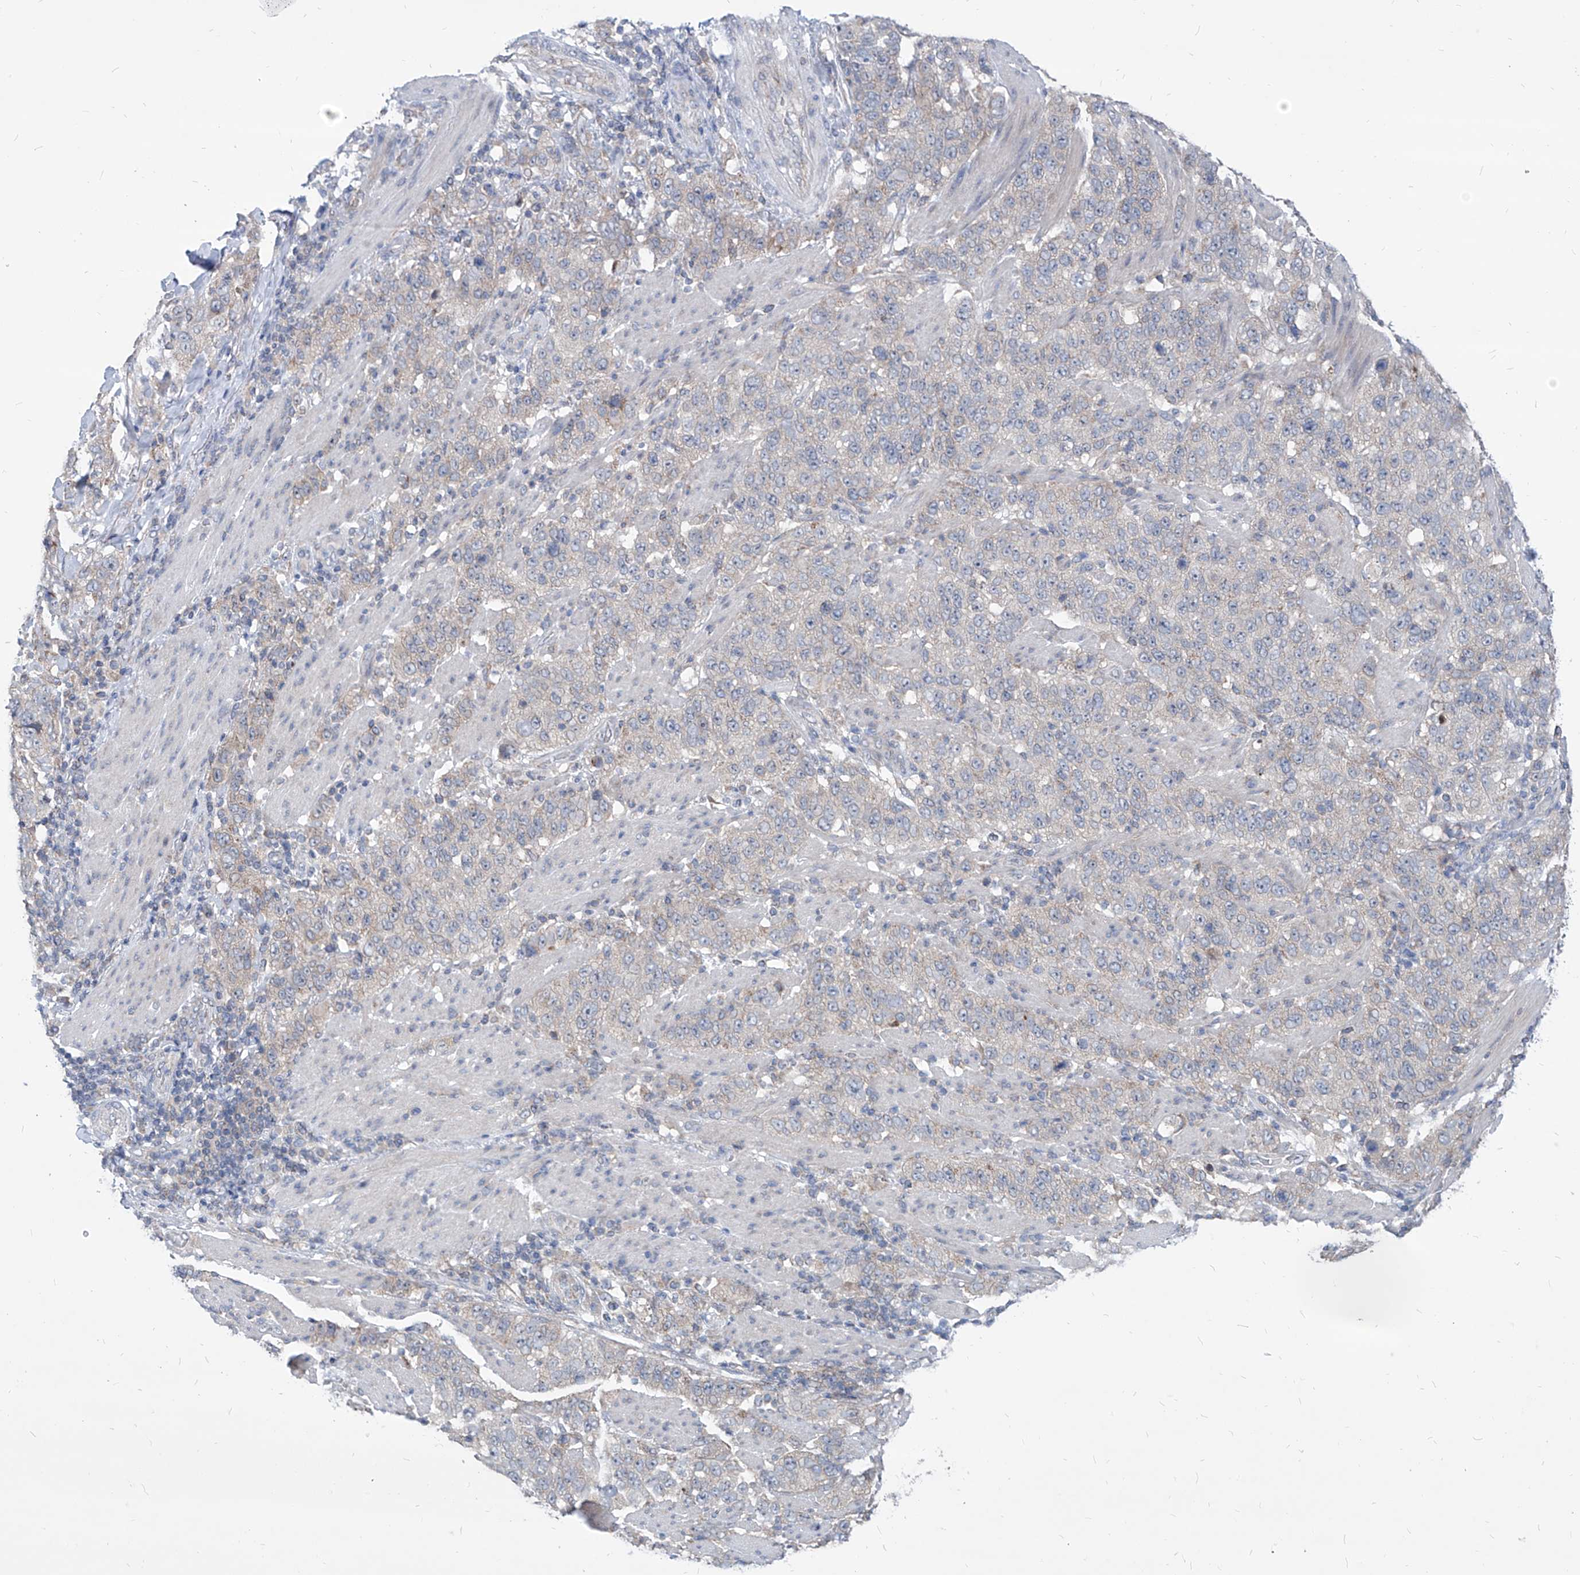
{"staining": {"intensity": "weak", "quantity": "<25%", "location": "cytoplasmic/membranous"}, "tissue": "stomach cancer", "cell_type": "Tumor cells", "image_type": "cancer", "snomed": [{"axis": "morphology", "description": "Adenocarcinoma, NOS"}, {"axis": "topography", "description": "Stomach"}], "caption": "Immunohistochemical staining of human stomach cancer (adenocarcinoma) shows no significant positivity in tumor cells. (Immunohistochemistry, brightfield microscopy, high magnification).", "gene": "AGPS", "patient": {"sex": "male", "age": 48}}